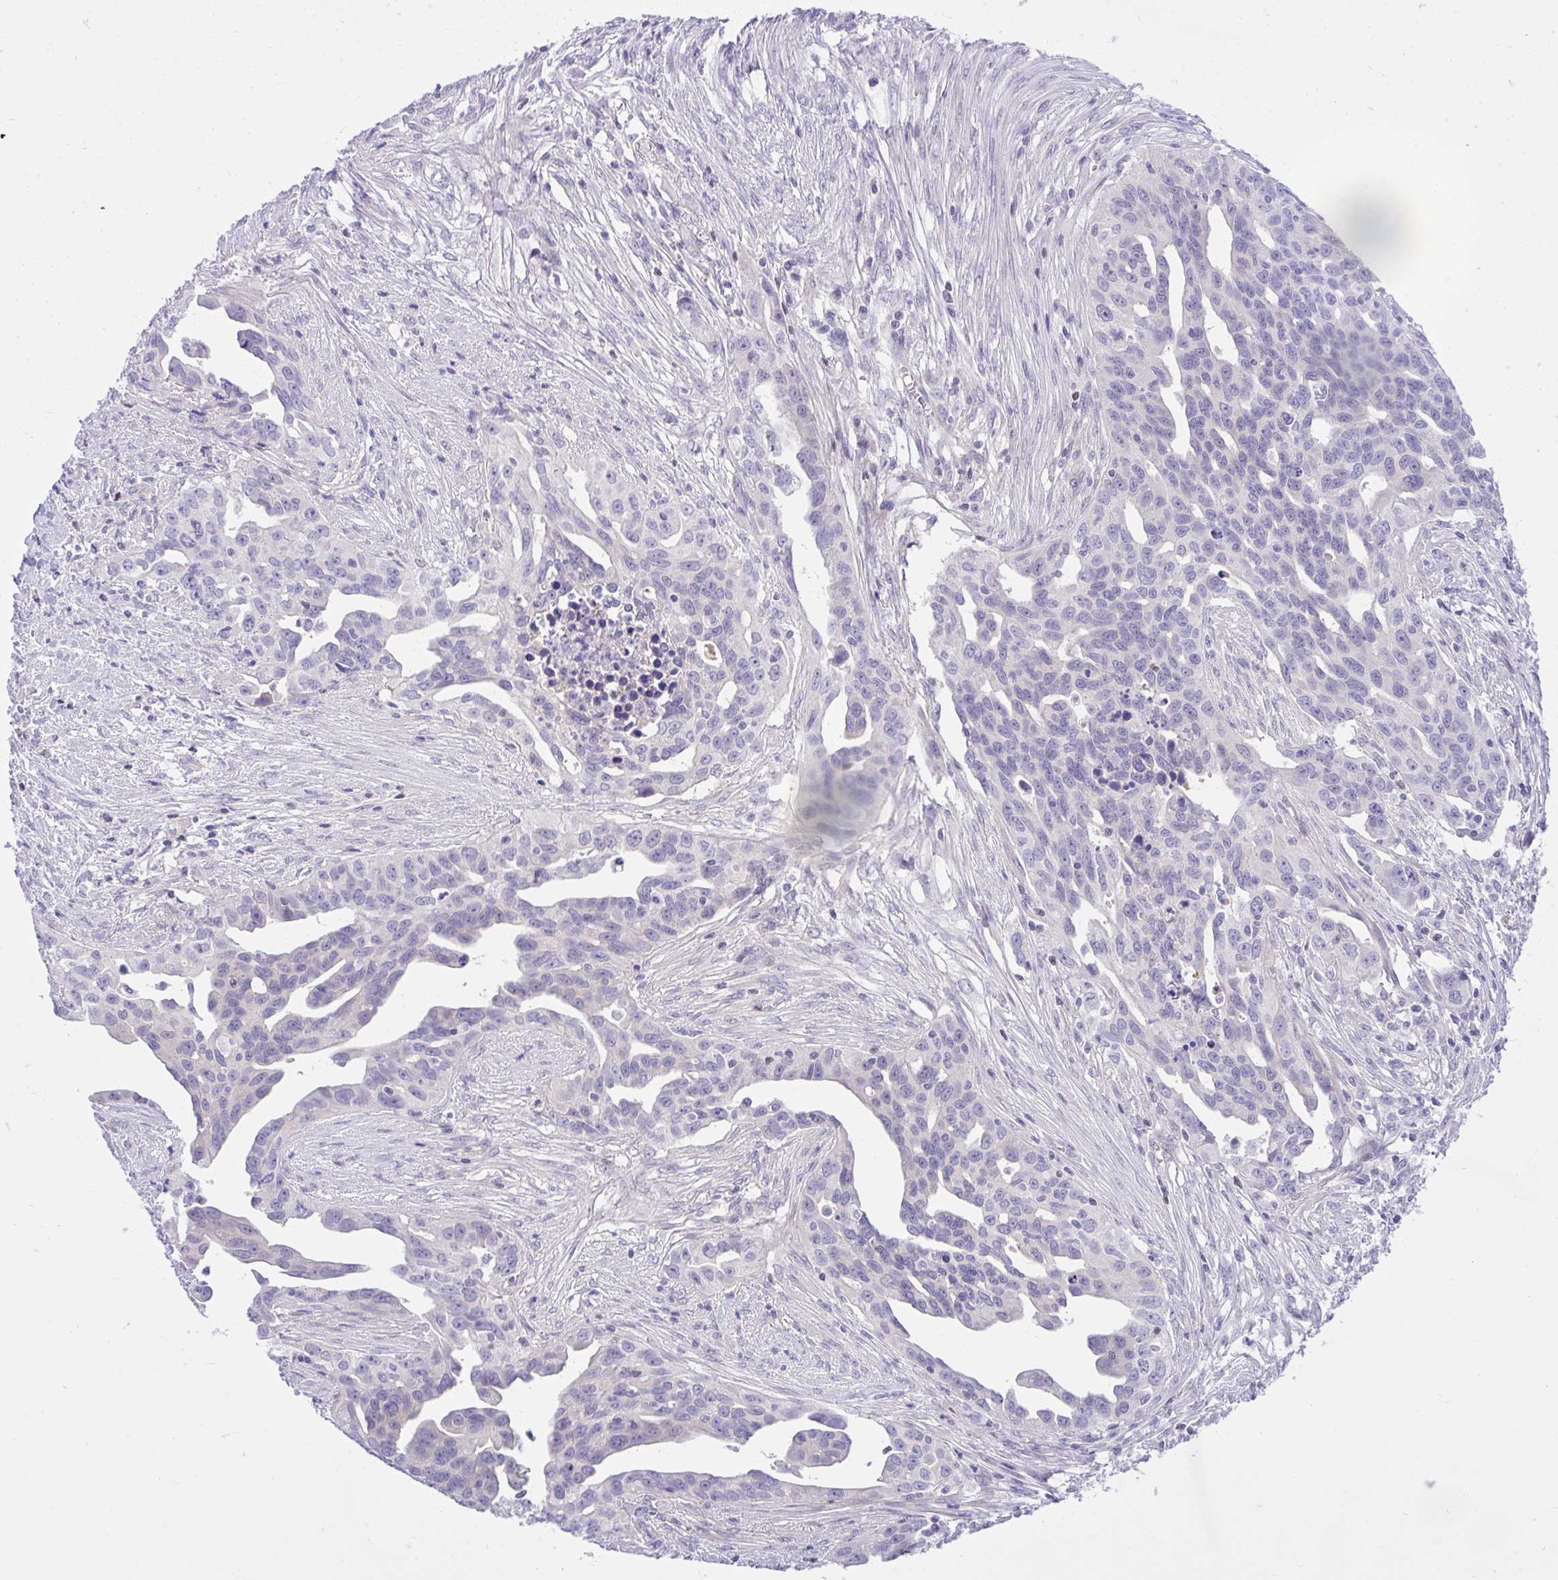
{"staining": {"intensity": "negative", "quantity": "none", "location": "none"}, "tissue": "ovarian cancer", "cell_type": "Tumor cells", "image_type": "cancer", "snomed": [{"axis": "morphology", "description": "Carcinoma, endometroid"}, {"axis": "morphology", "description": "Cystadenocarcinoma, serous, NOS"}, {"axis": "topography", "description": "Ovary"}], "caption": "Photomicrograph shows no protein staining in tumor cells of ovarian cancer tissue.", "gene": "ZNF101", "patient": {"sex": "female", "age": 45}}